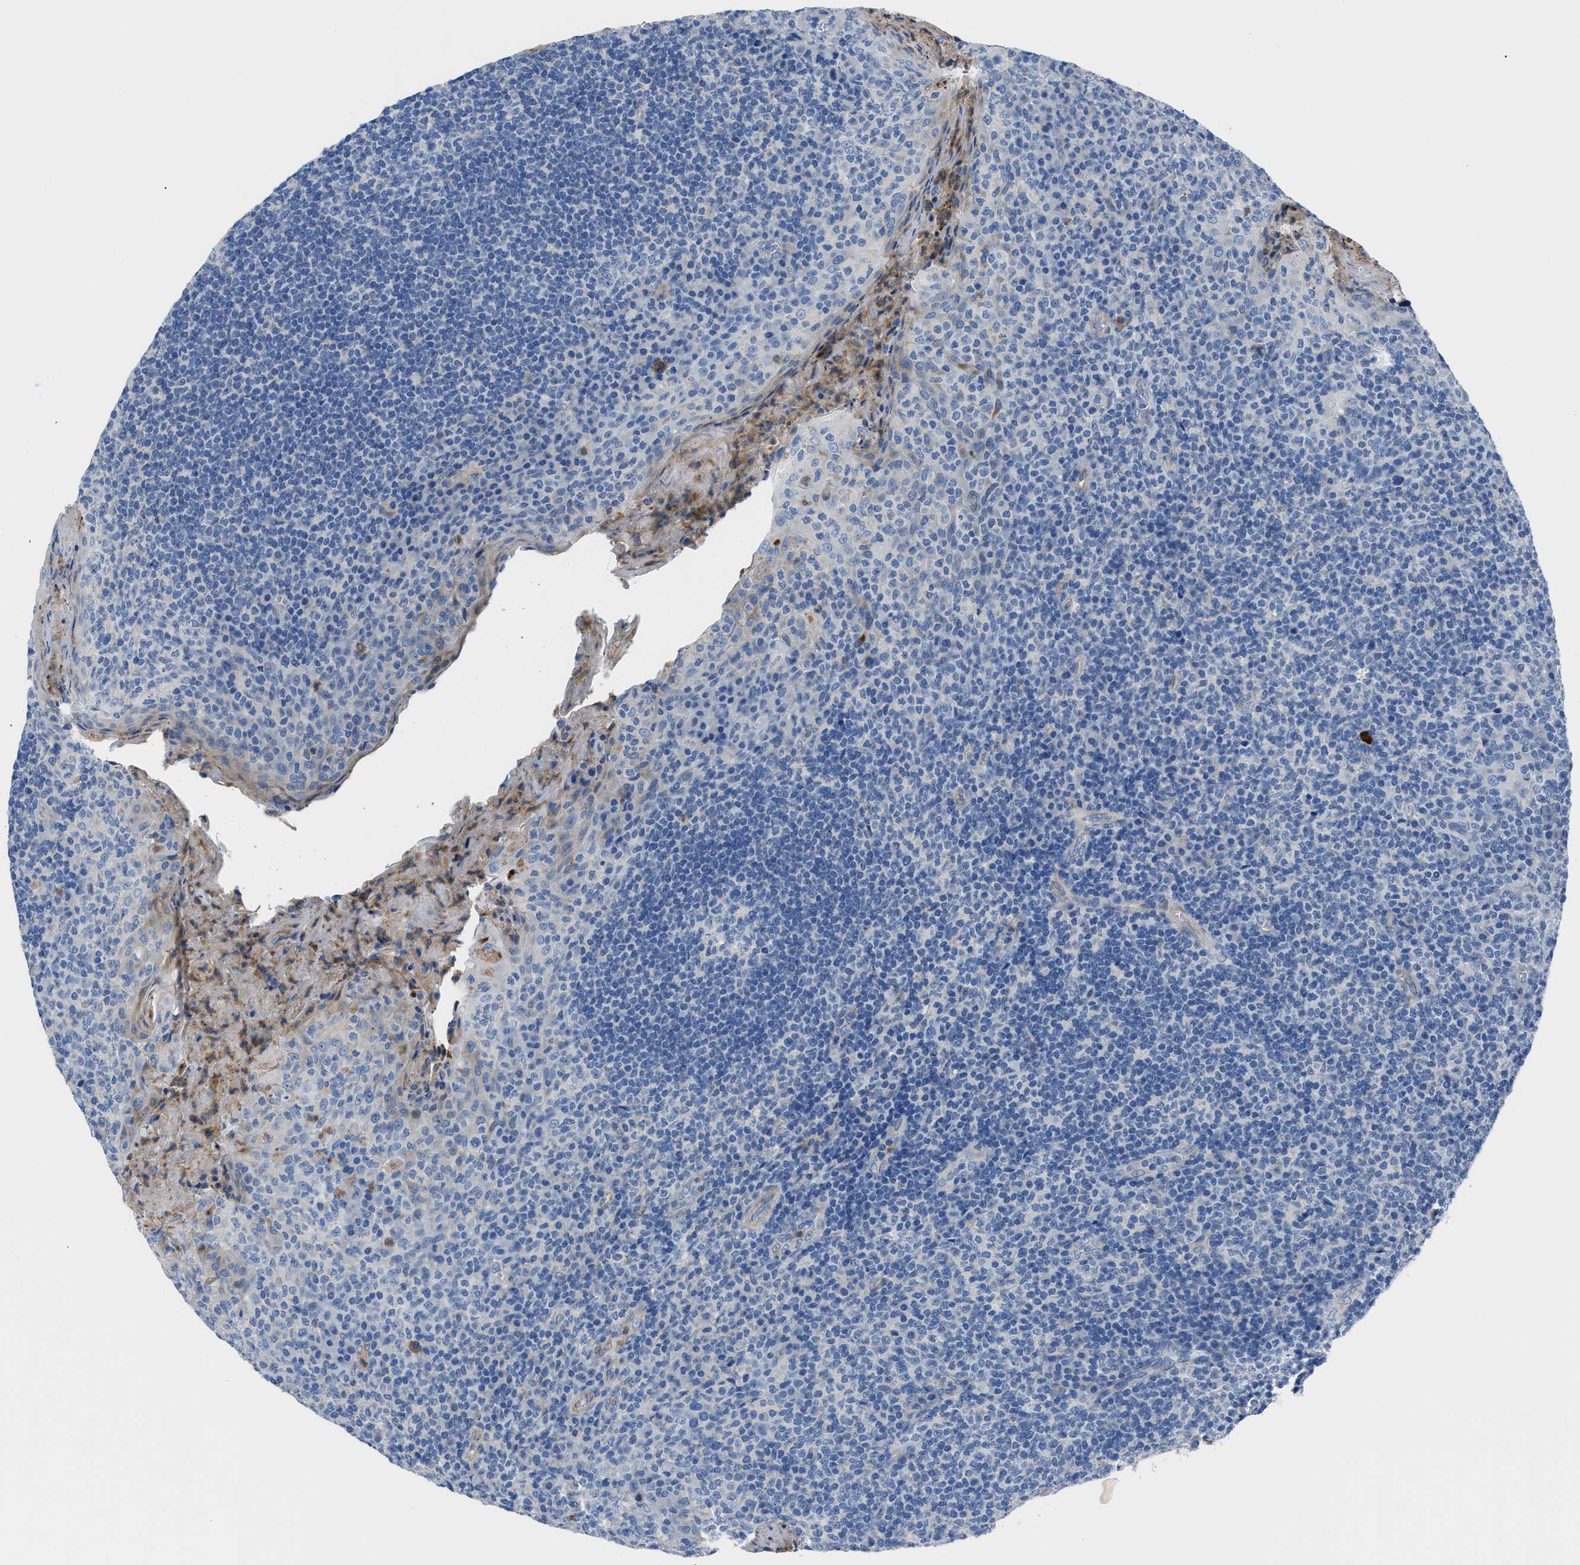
{"staining": {"intensity": "negative", "quantity": "none", "location": "none"}, "tissue": "tonsil", "cell_type": "Germinal center cells", "image_type": "normal", "snomed": [{"axis": "morphology", "description": "Normal tissue, NOS"}, {"axis": "topography", "description": "Tonsil"}], "caption": "The image exhibits no significant expression in germinal center cells of tonsil. (DAB (3,3'-diaminobenzidine) IHC, high magnification).", "gene": "ITPR1", "patient": {"sex": "male", "age": 17}}